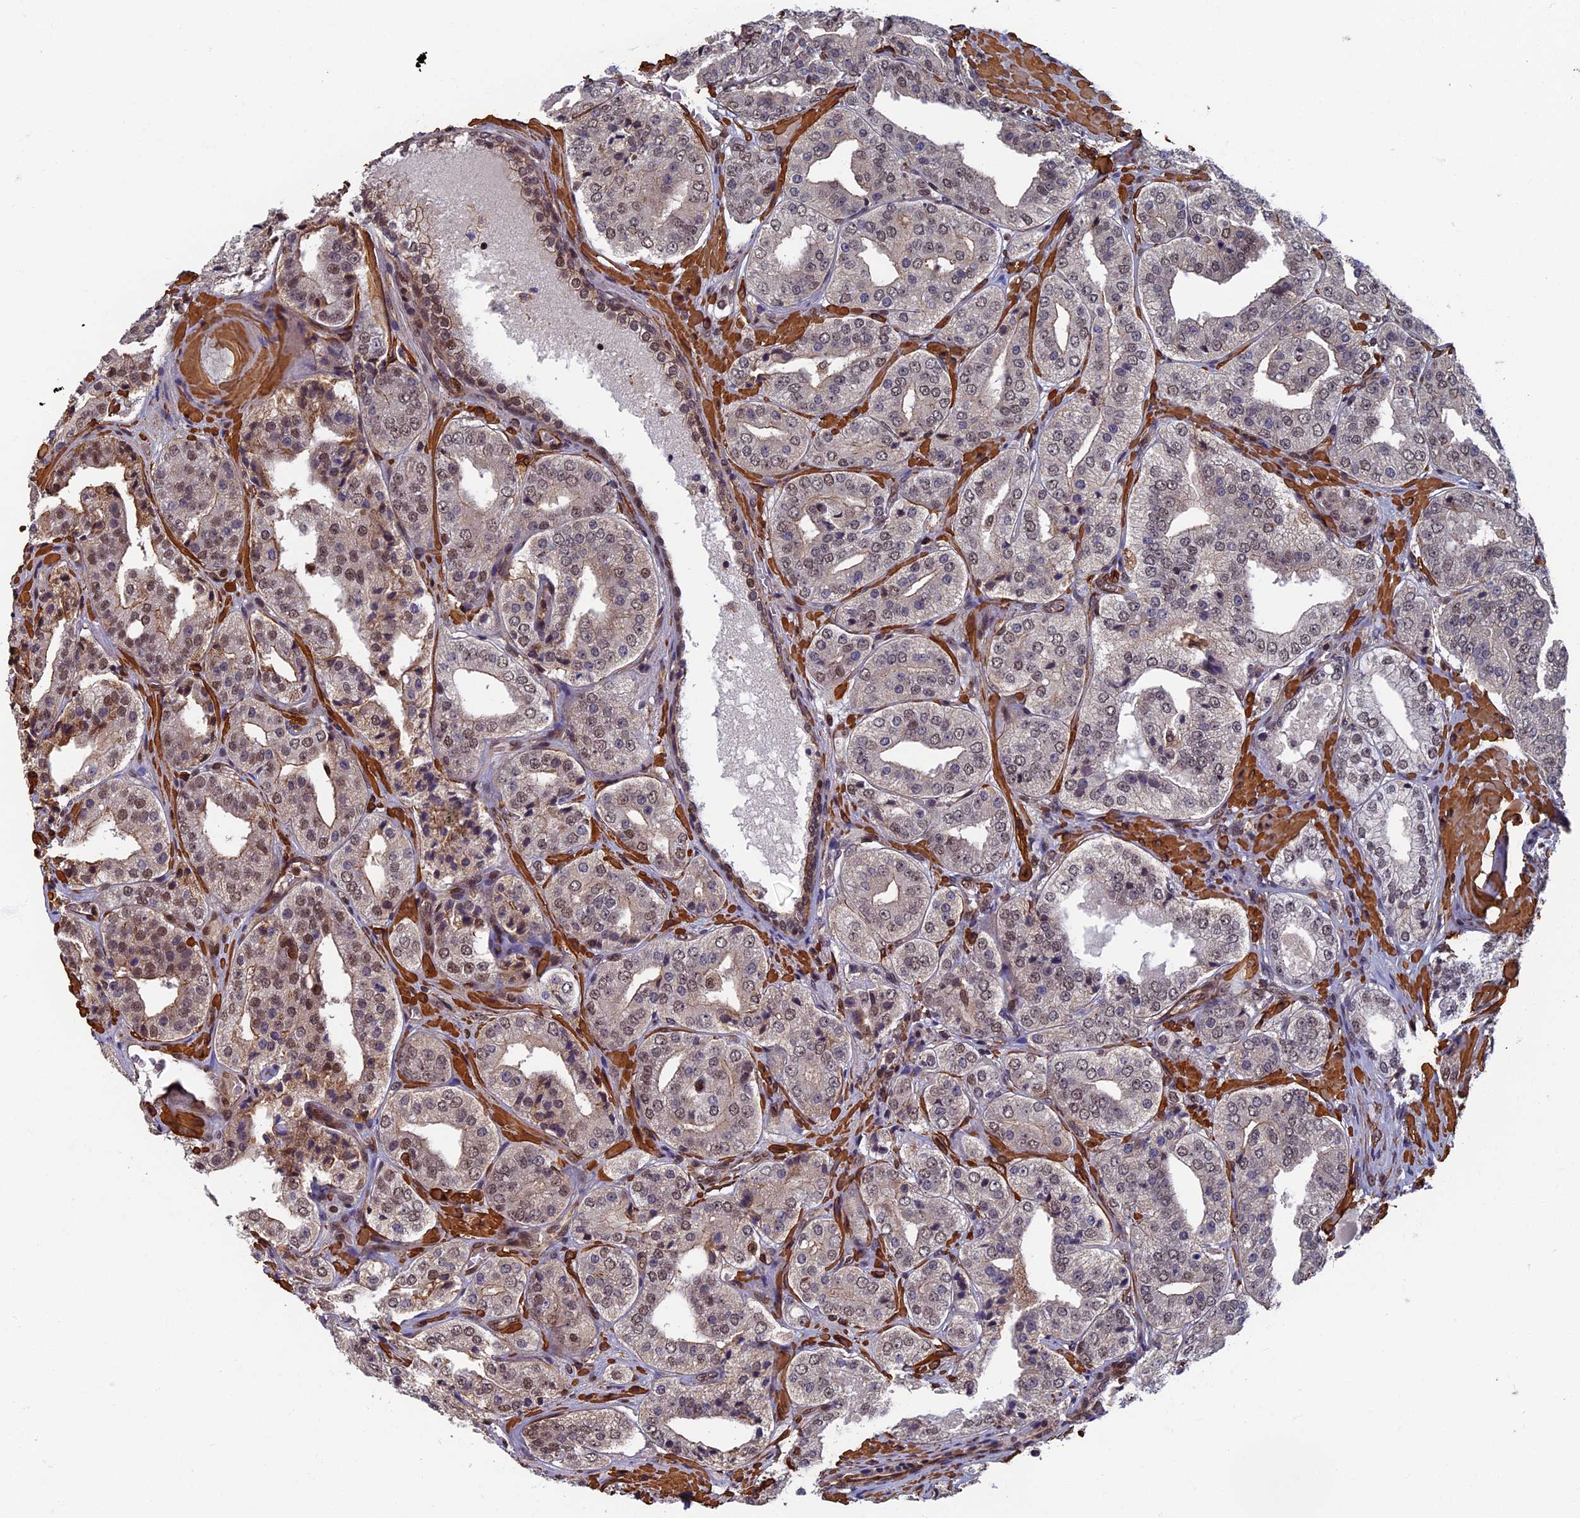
{"staining": {"intensity": "weak", "quantity": "25%-75%", "location": "nuclear"}, "tissue": "prostate cancer", "cell_type": "Tumor cells", "image_type": "cancer", "snomed": [{"axis": "morphology", "description": "Adenocarcinoma, High grade"}, {"axis": "topography", "description": "Prostate"}], "caption": "Prostate cancer tissue demonstrates weak nuclear expression in about 25%-75% of tumor cells, visualized by immunohistochemistry.", "gene": "CTDP1", "patient": {"sex": "male", "age": 71}}